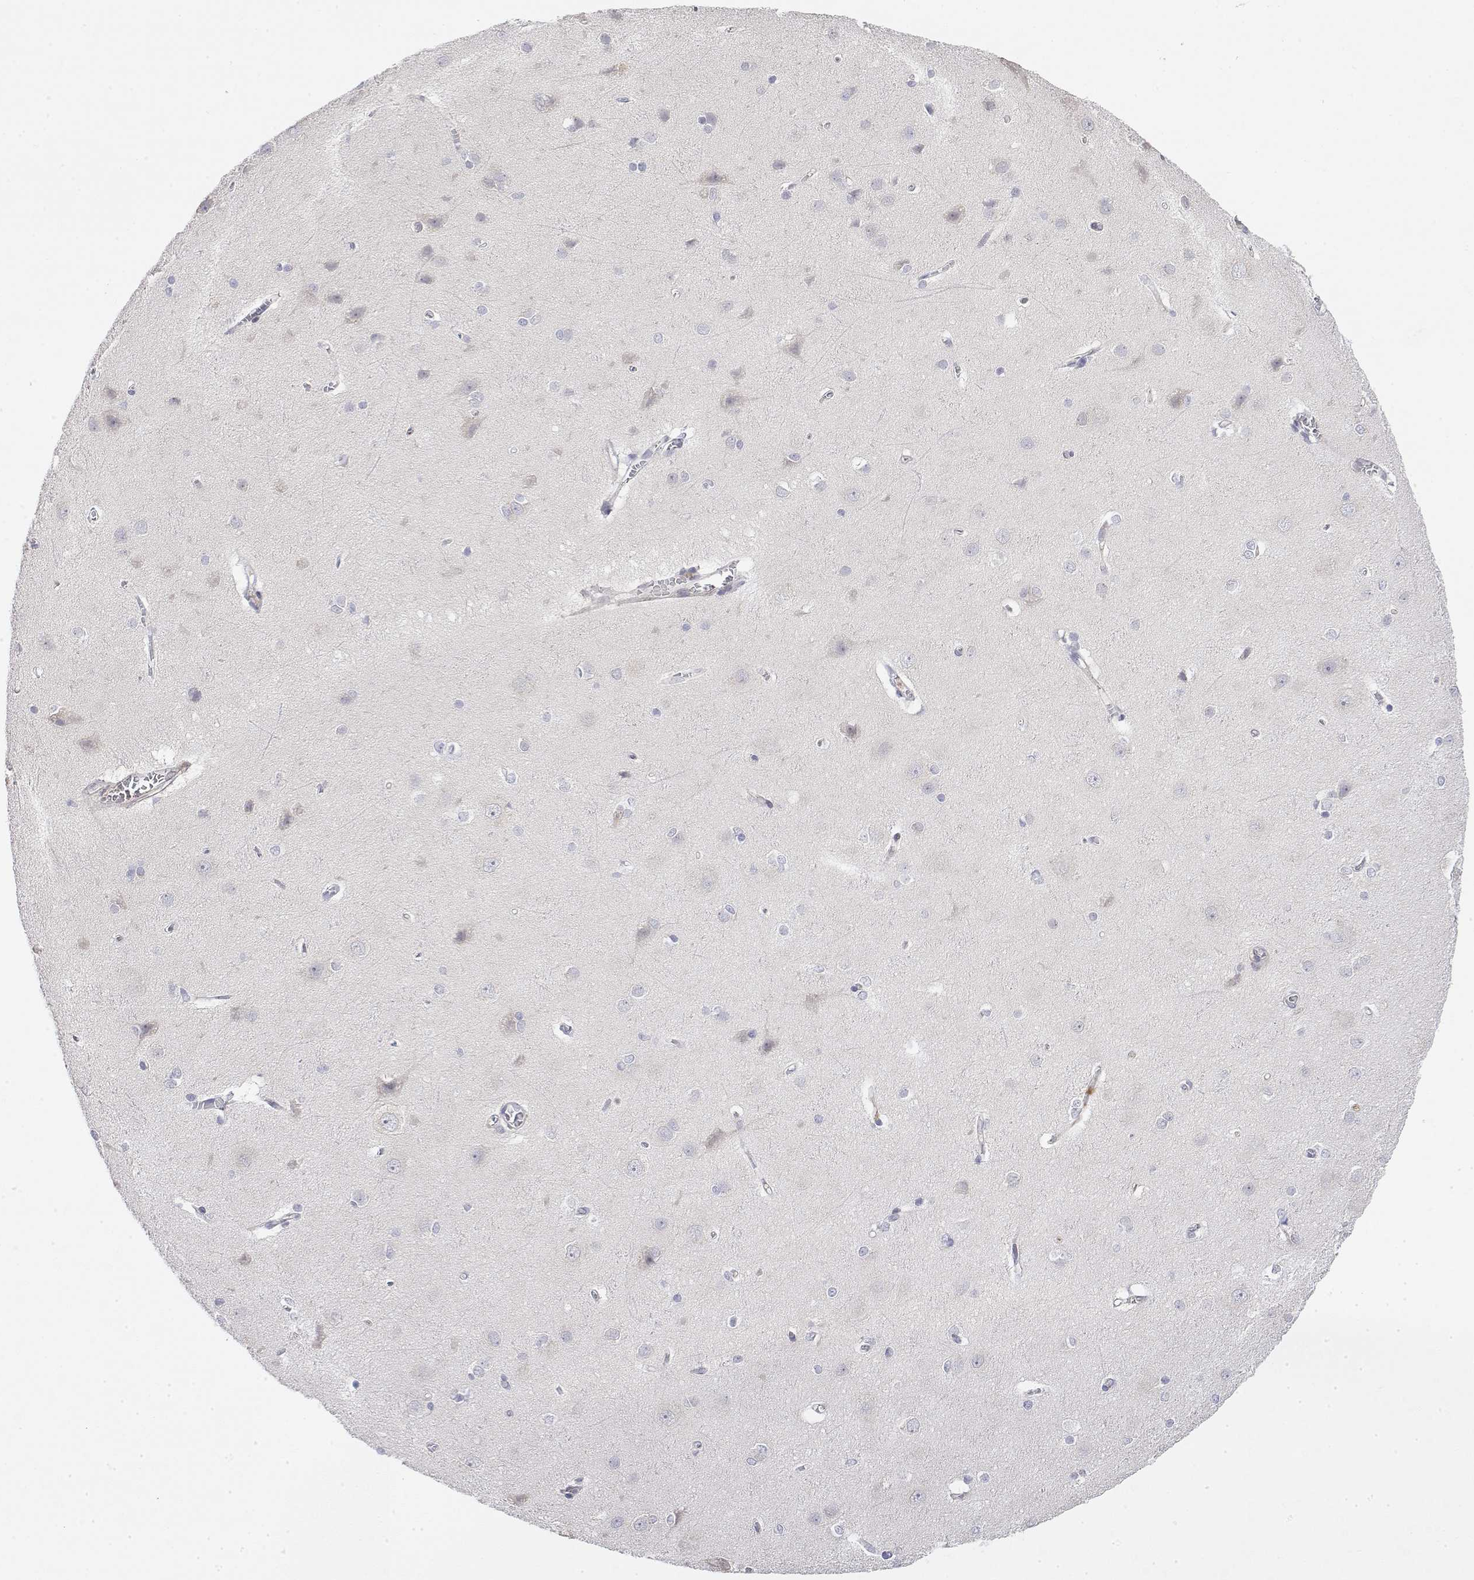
{"staining": {"intensity": "negative", "quantity": "none", "location": "none"}, "tissue": "cerebral cortex", "cell_type": "Endothelial cells", "image_type": "normal", "snomed": [{"axis": "morphology", "description": "Normal tissue, NOS"}, {"axis": "topography", "description": "Cerebral cortex"}], "caption": "An IHC photomicrograph of unremarkable cerebral cortex is shown. There is no staining in endothelial cells of cerebral cortex. The staining is performed using DAB brown chromogen with nuclei counter-stained in using hematoxylin.", "gene": "IGFBP4", "patient": {"sex": "male", "age": 37}}